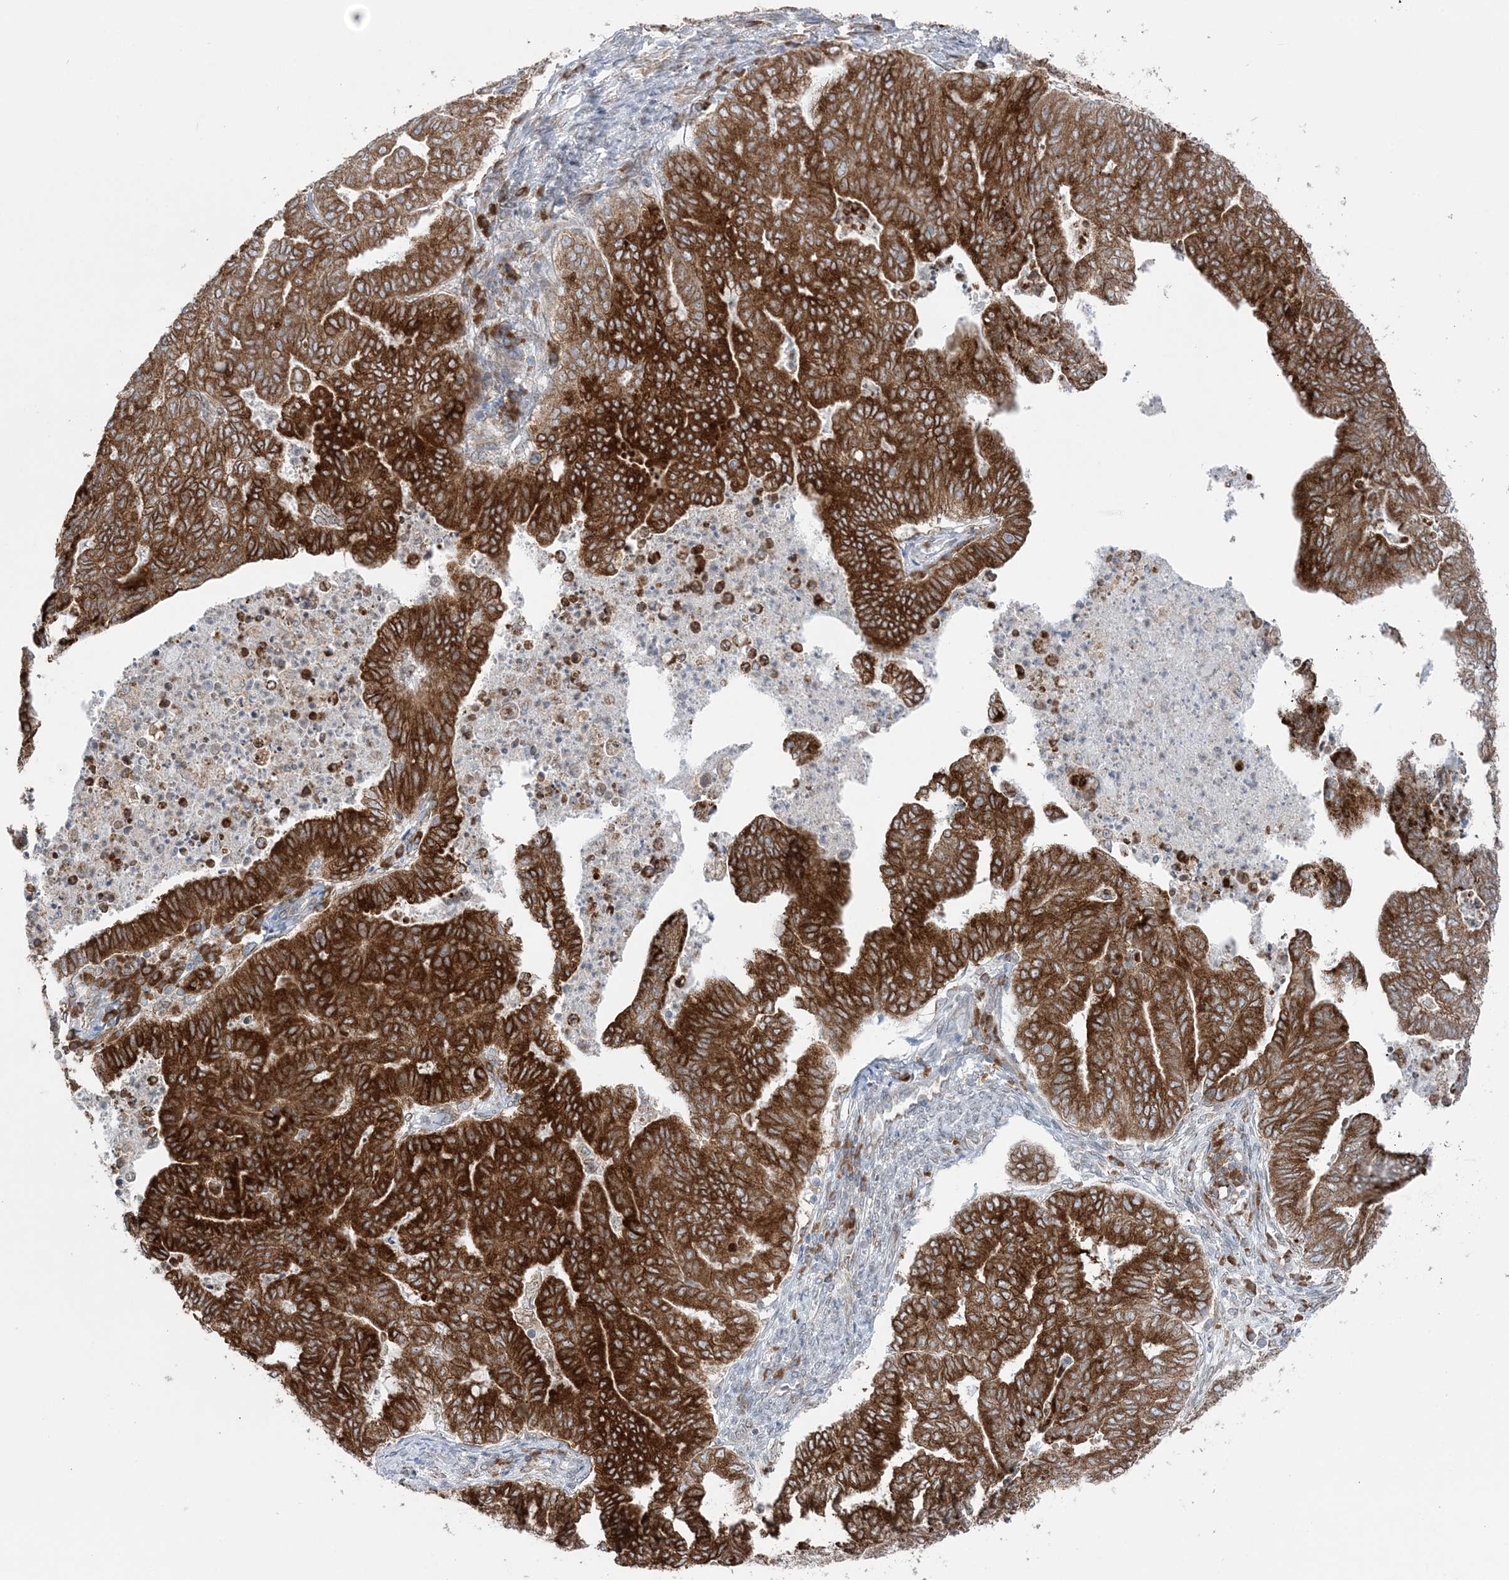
{"staining": {"intensity": "strong", "quantity": ">75%", "location": "cytoplasmic/membranous"}, "tissue": "endometrial cancer", "cell_type": "Tumor cells", "image_type": "cancer", "snomed": [{"axis": "morphology", "description": "Adenocarcinoma, NOS"}, {"axis": "topography", "description": "Endometrium"}], "caption": "Approximately >75% of tumor cells in endometrial adenocarcinoma show strong cytoplasmic/membranous protein expression as visualized by brown immunohistochemical staining.", "gene": "TMED10", "patient": {"sex": "female", "age": 79}}